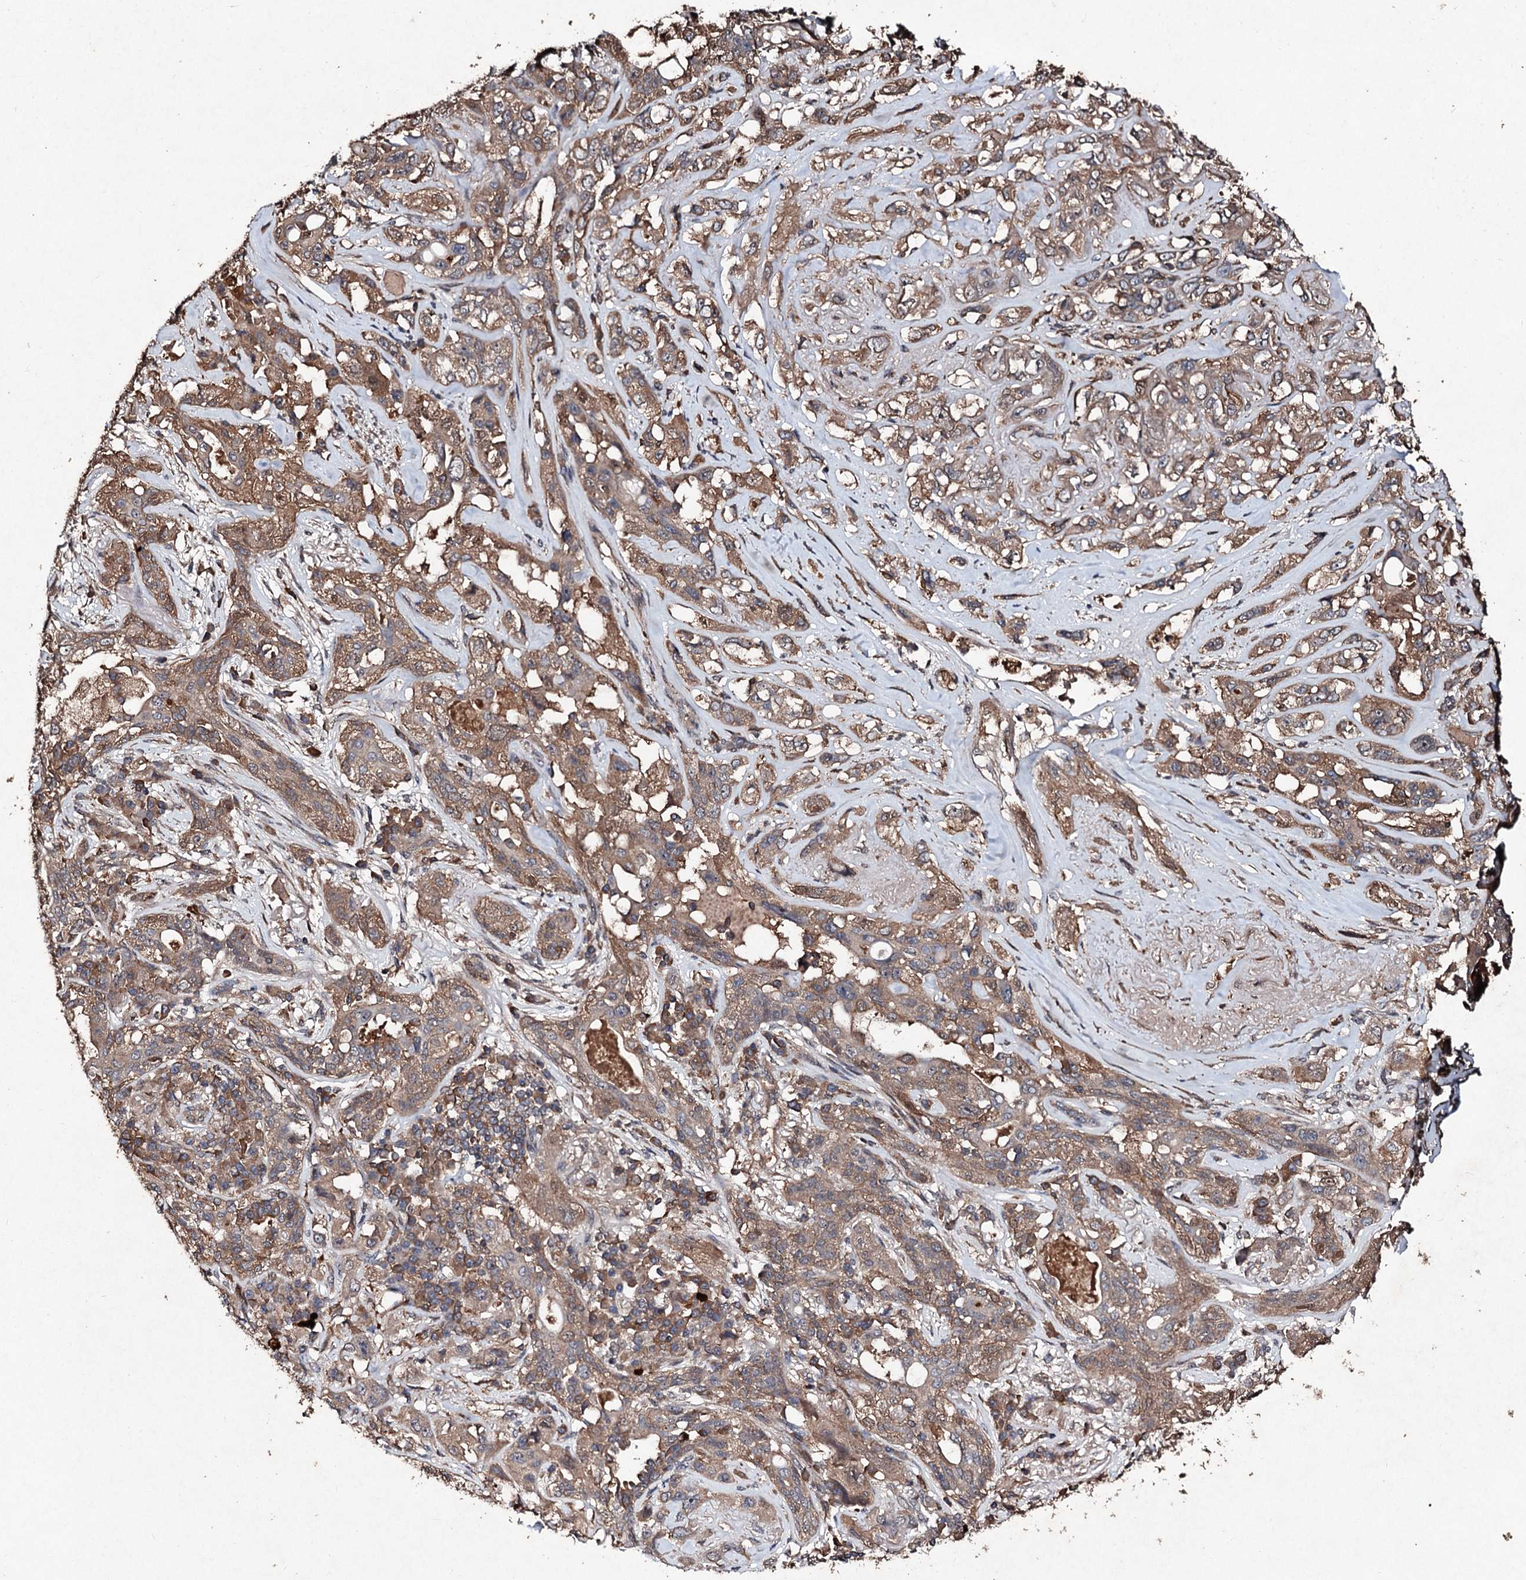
{"staining": {"intensity": "moderate", "quantity": ">75%", "location": "cytoplasmic/membranous"}, "tissue": "lung cancer", "cell_type": "Tumor cells", "image_type": "cancer", "snomed": [{"axis": "morphology", "description": "Squamous cell carcinoma, NOS"}, {"axis": "topography", "description": "Lung"}], "caption": "Lung cancer (squamous cell carcinoma) tissue shows moderate cytoplasmic/membranous expression in approximately >75% of tumor cells", "gene": "KERA", "patient": {"sex": "female", "age": 70}}